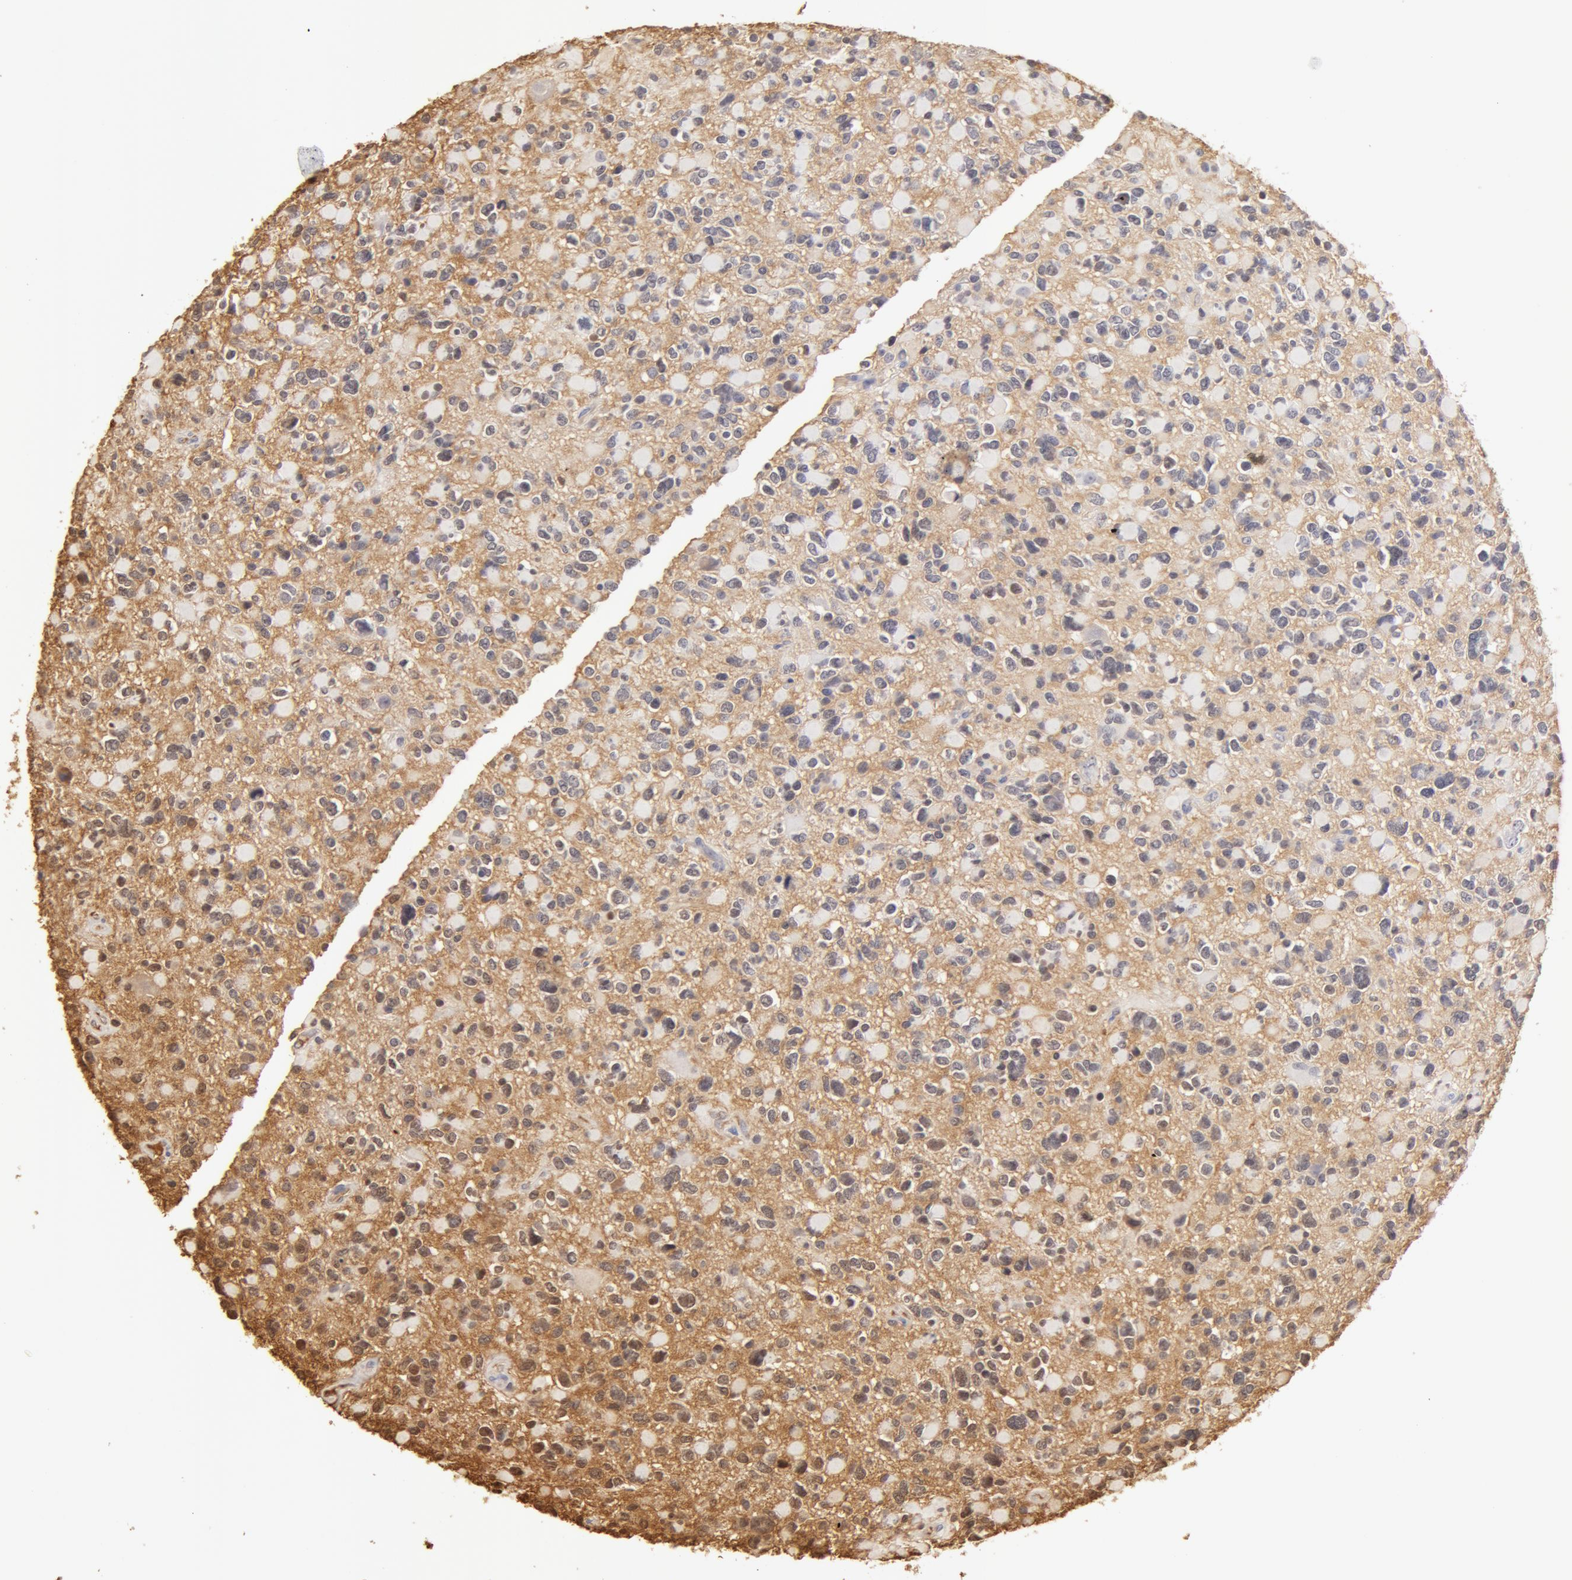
{"staining": {"intensity": "negative", "quantity": "none", "location": "none"}, "tissue": "glioma", "cell_type": "Tumor cells", "image_type": "cancer", "snomed": [{"axis": "morphology", "description": "Glioma, malignant, High grade"}, {"axis": "topography", "description": "Brain"}], "caption": "High power microscopy image of an immunohistochemistry photomicrograph of high-grade glioma (malignant), revealing no significant staining in tumor cells. The staining is performed using DAB (3,3'-diaminobenzidine) brown chromogen with nuclei counter-stained in using hematoxylin.", "gene": "TF", "patient": {"sex": "female", "age": 37}}